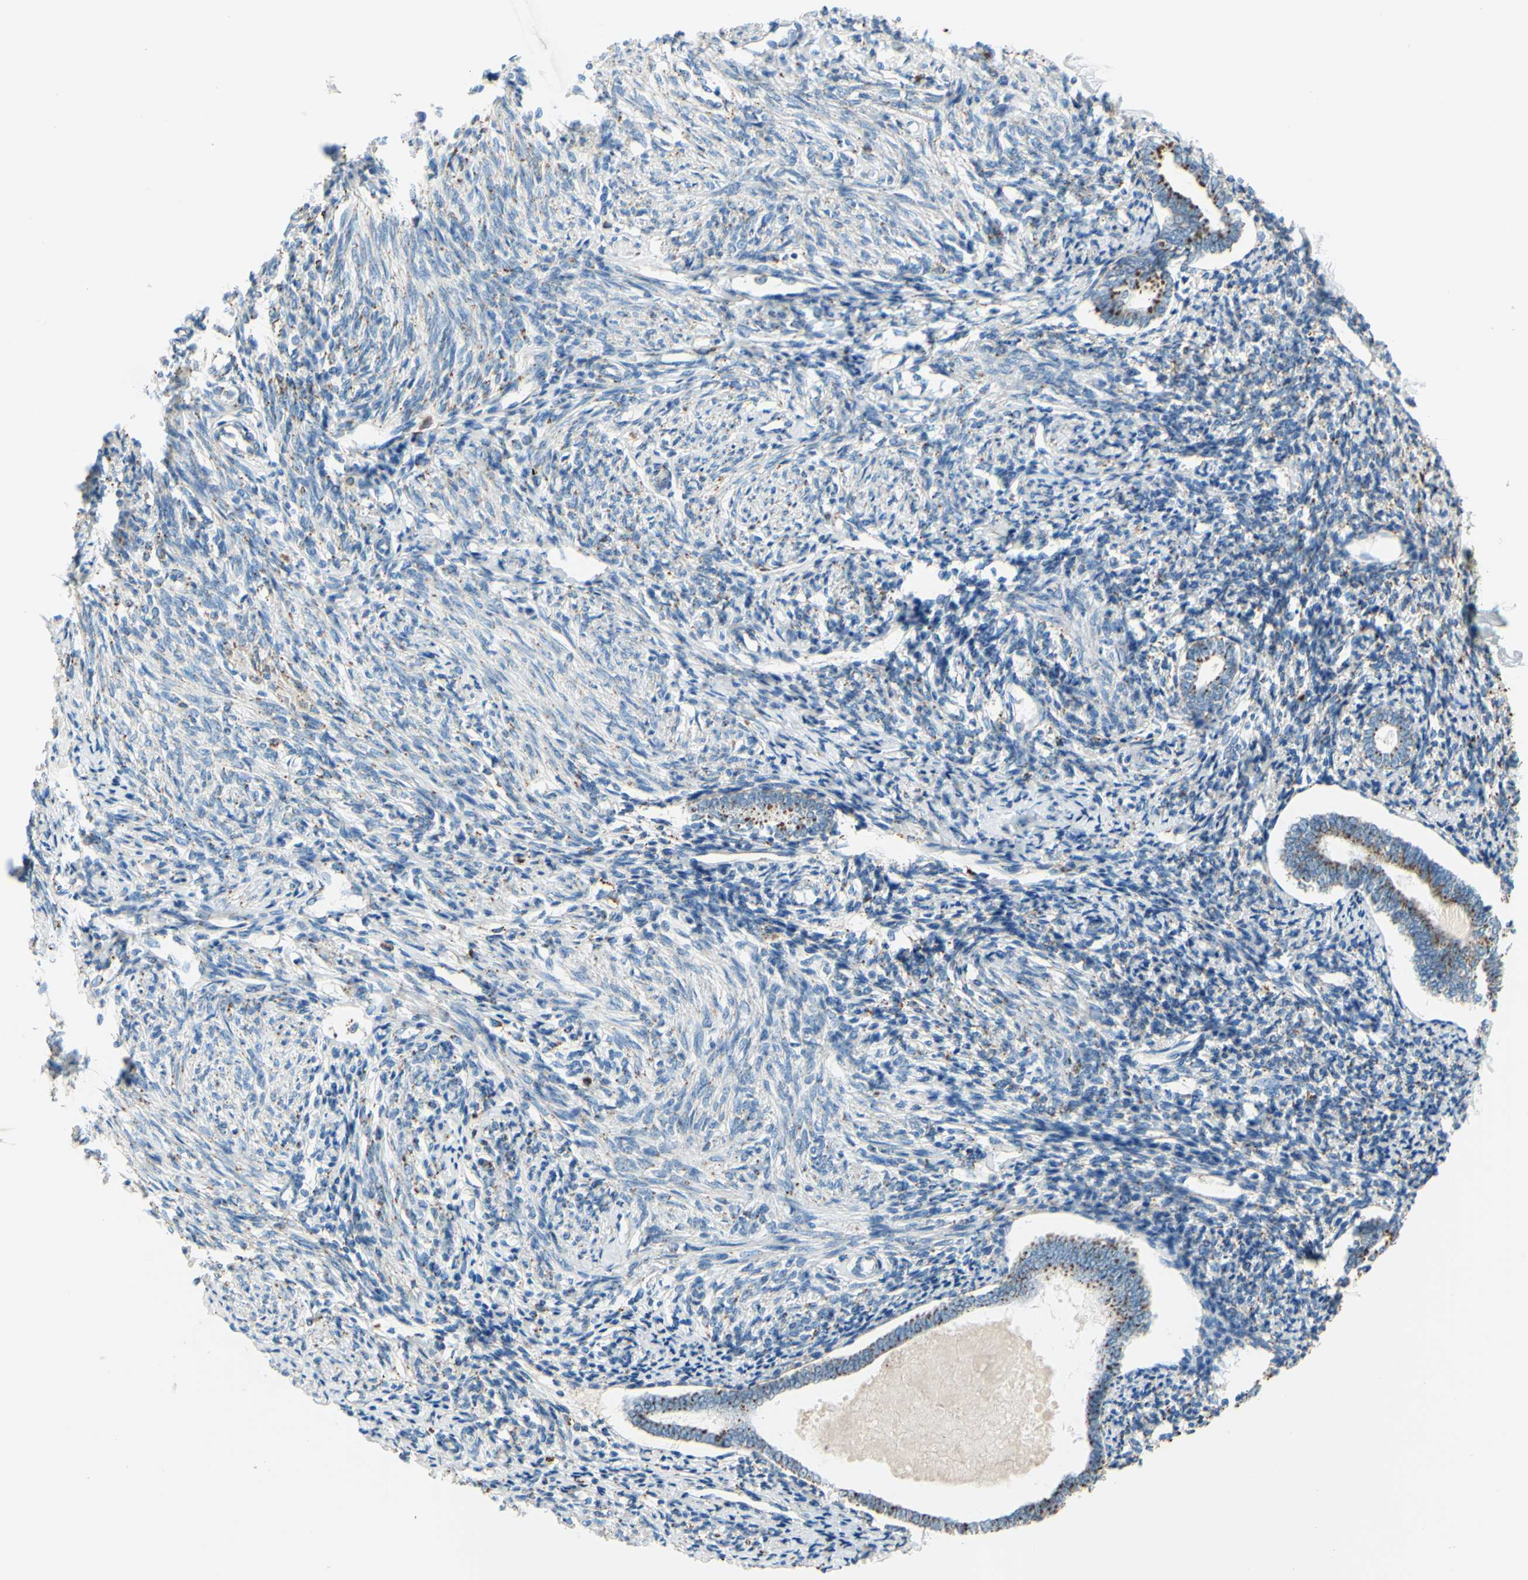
{"staining": {"intensity": "weak", "quantity": "25%-75%", "location": "cytoplasmic/membranous"}, "tissue": "endometrium", "cell_type": "Cells in endometrial stroma", "image_type": "normal", "snomed": [{"axis": "morphology", "description": "Normal tissue, NOS"}, {"axis": "topography", "description": "Endometrium"}], "caption": "The immunohistochemical stain highlights weak cytoplasmic/membranous staining in cells in endometrial stroma of unremarkable endometrium. (DAB (3,3'-diaminobenzidine) IHC, brown staining for protein, blue staining for nuclei).", "gene": "CTSD", "patient": {"sex": "female", "age": 71}}